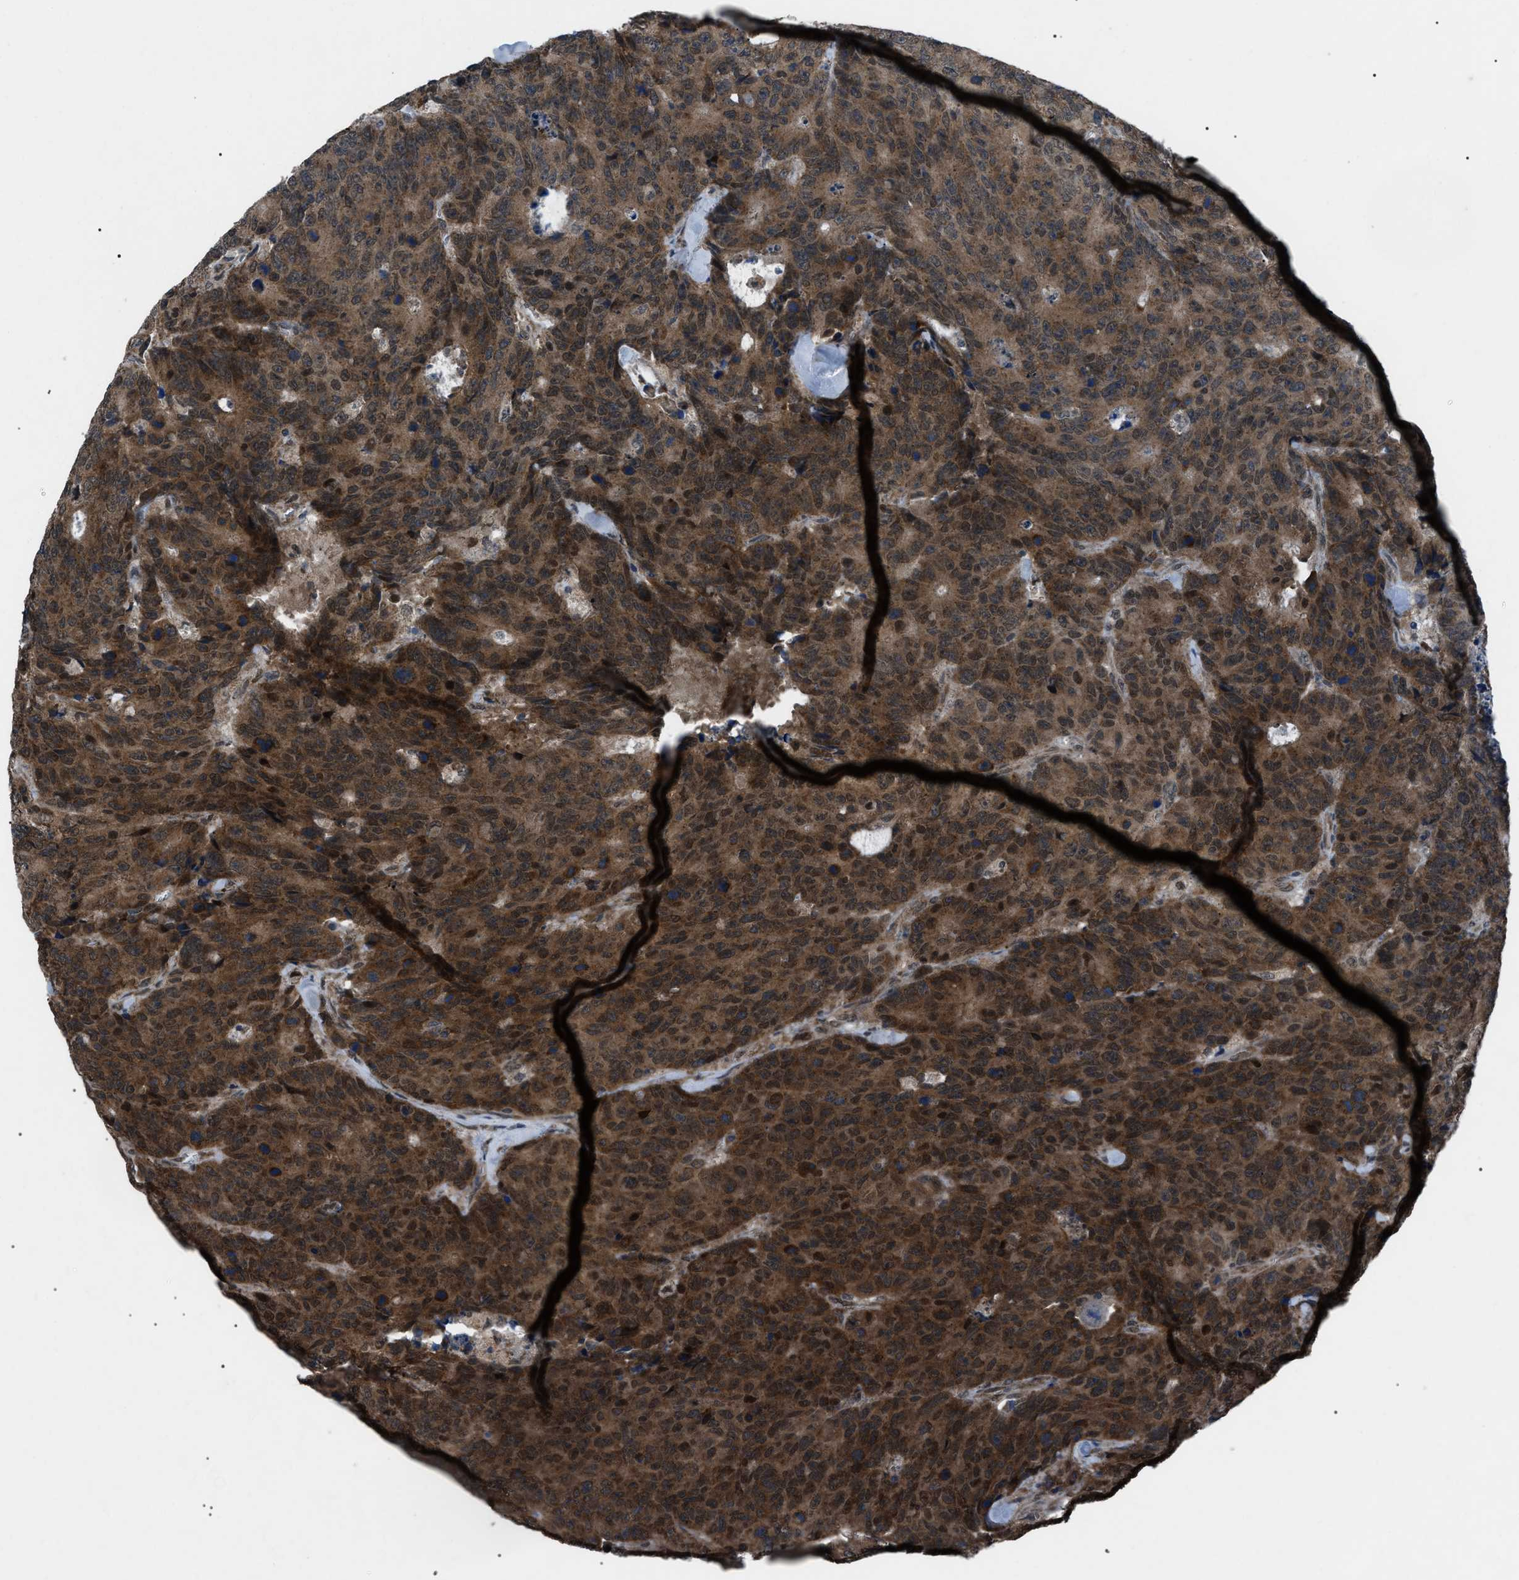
{"staining": {"intensity": "strong", "quantity": ">75%", "location": "cytoplasmic/membranous,nuclear"}, "tissue": "colorectal cancer", "cell_type": "Tumor cells", "image_type": "cancer", "snomed": [{"axis": "morphology", "description": "Adenocarcinoma, NOS"}, {"axis": "topography", "description": "Colon"}], "caption": "Strong cytoplasmic/membranous and nuclear protein staining is appreciated in approximately >75% of tumor cells in colorectal cancer (adenocarcinoma).", "gene": "ZFAND2A", "patient": {"sex": "female", "age": 86}}